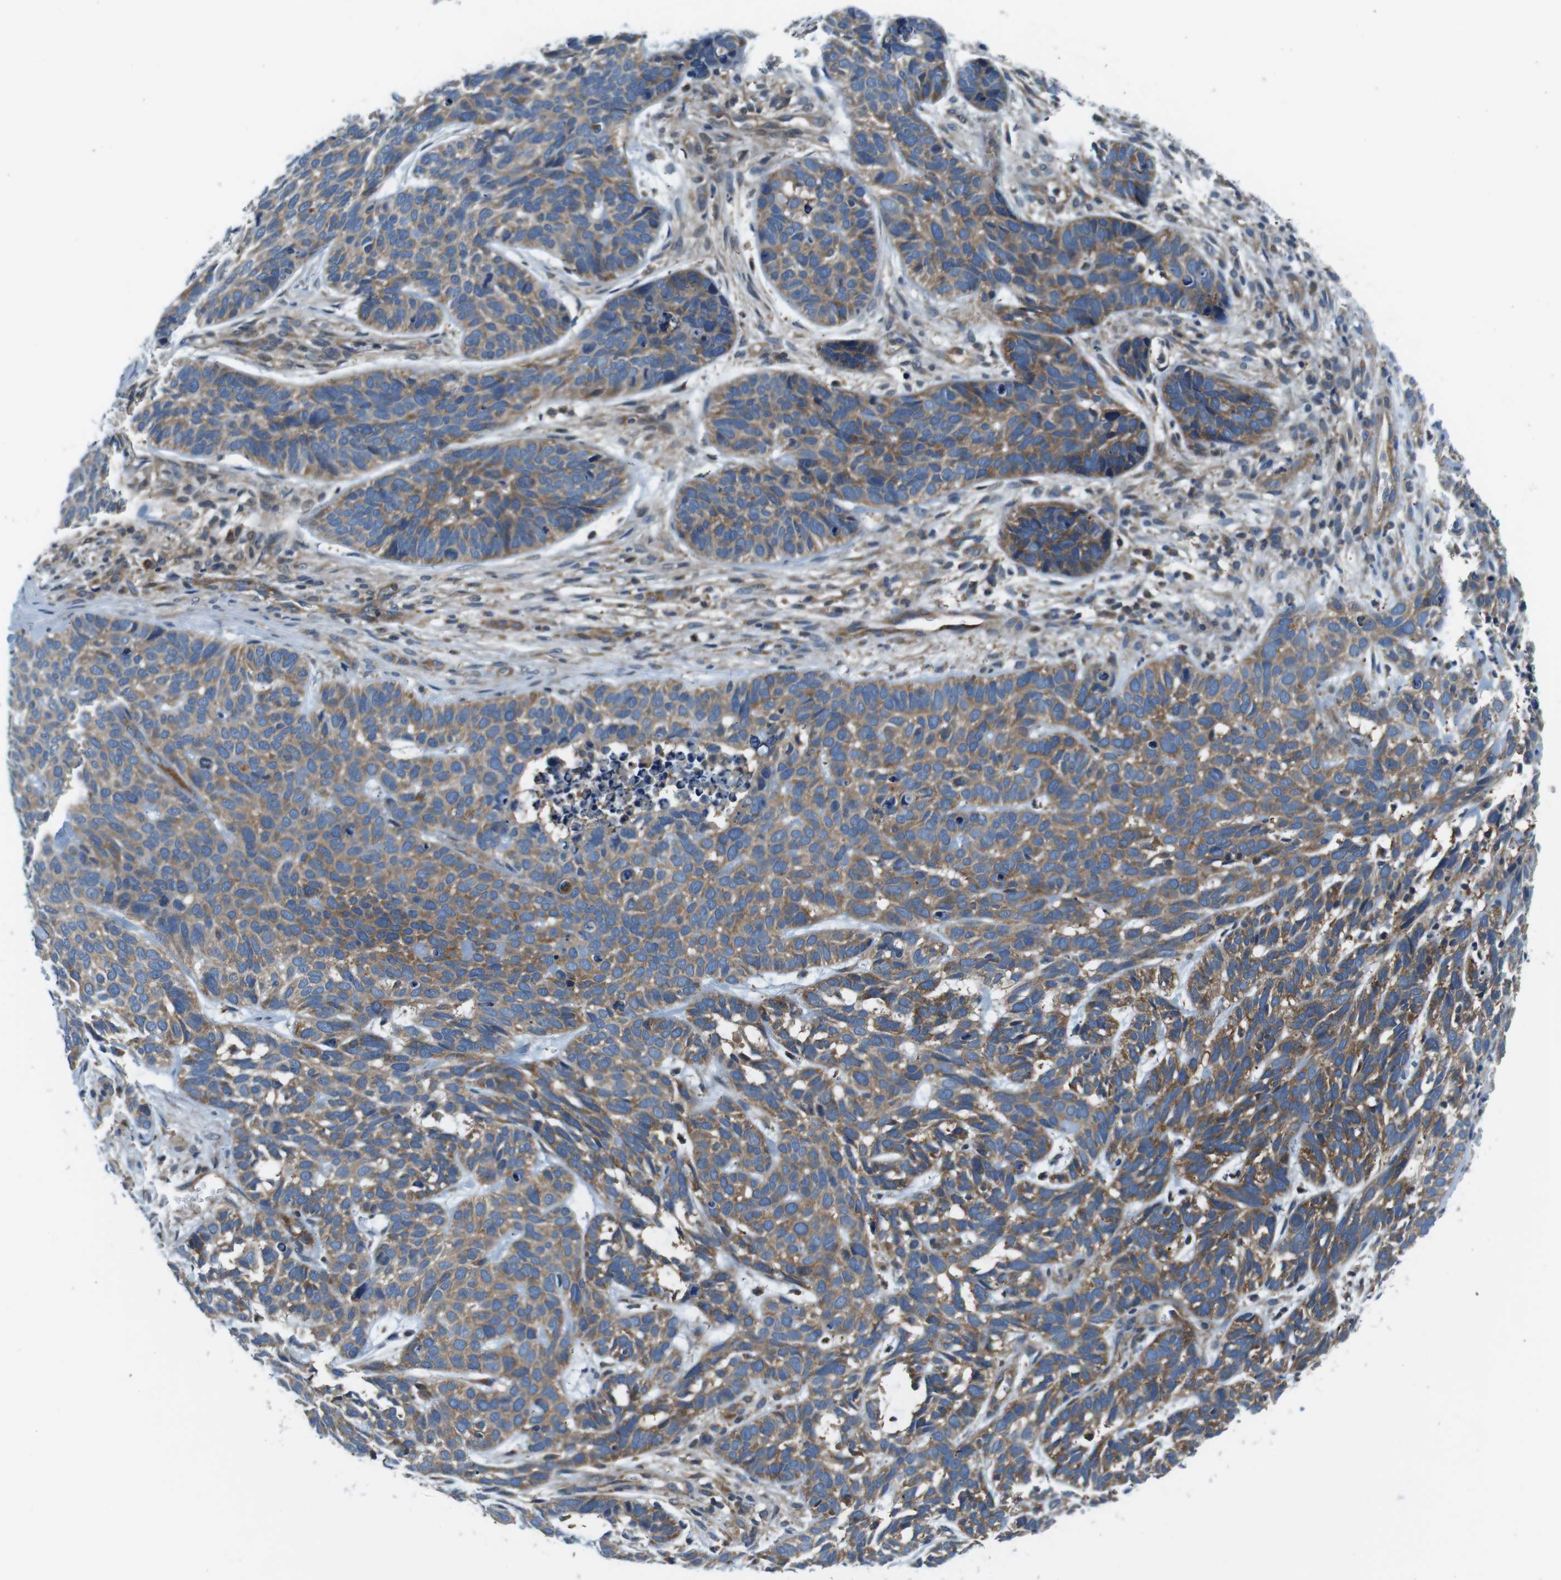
{"staining": {"intensity": "moderate", "quantity": ">75%", "location": "cytoplasmic/membranous"}, "tissue": "skin cancer", "cell_type": "Tumor cells", "image_type": "cancer", "snomed": [{"axis": "morphology", "description": "Basal cell carcinoma"}, {"axis": "topography", "description": "Skin"}], "caption": "High-magnification brightfield microscopy of skin basal cell carcinoma stained with DAB (3,3'-diaminobenzidine) (brown) and counterstained with hematoxylin (blue). tumor cells exhibit moderate cytoplasmic/membranous expression is identified in about>75% of cells. Using DAB (3,3'-diaminobenzidine) (brown) and hematoxylin (blue) stains, captured at high magnification using brightfield microscopy.", "gene": "EIF2B5", "patient": {"sex": "male", "age": 87}}